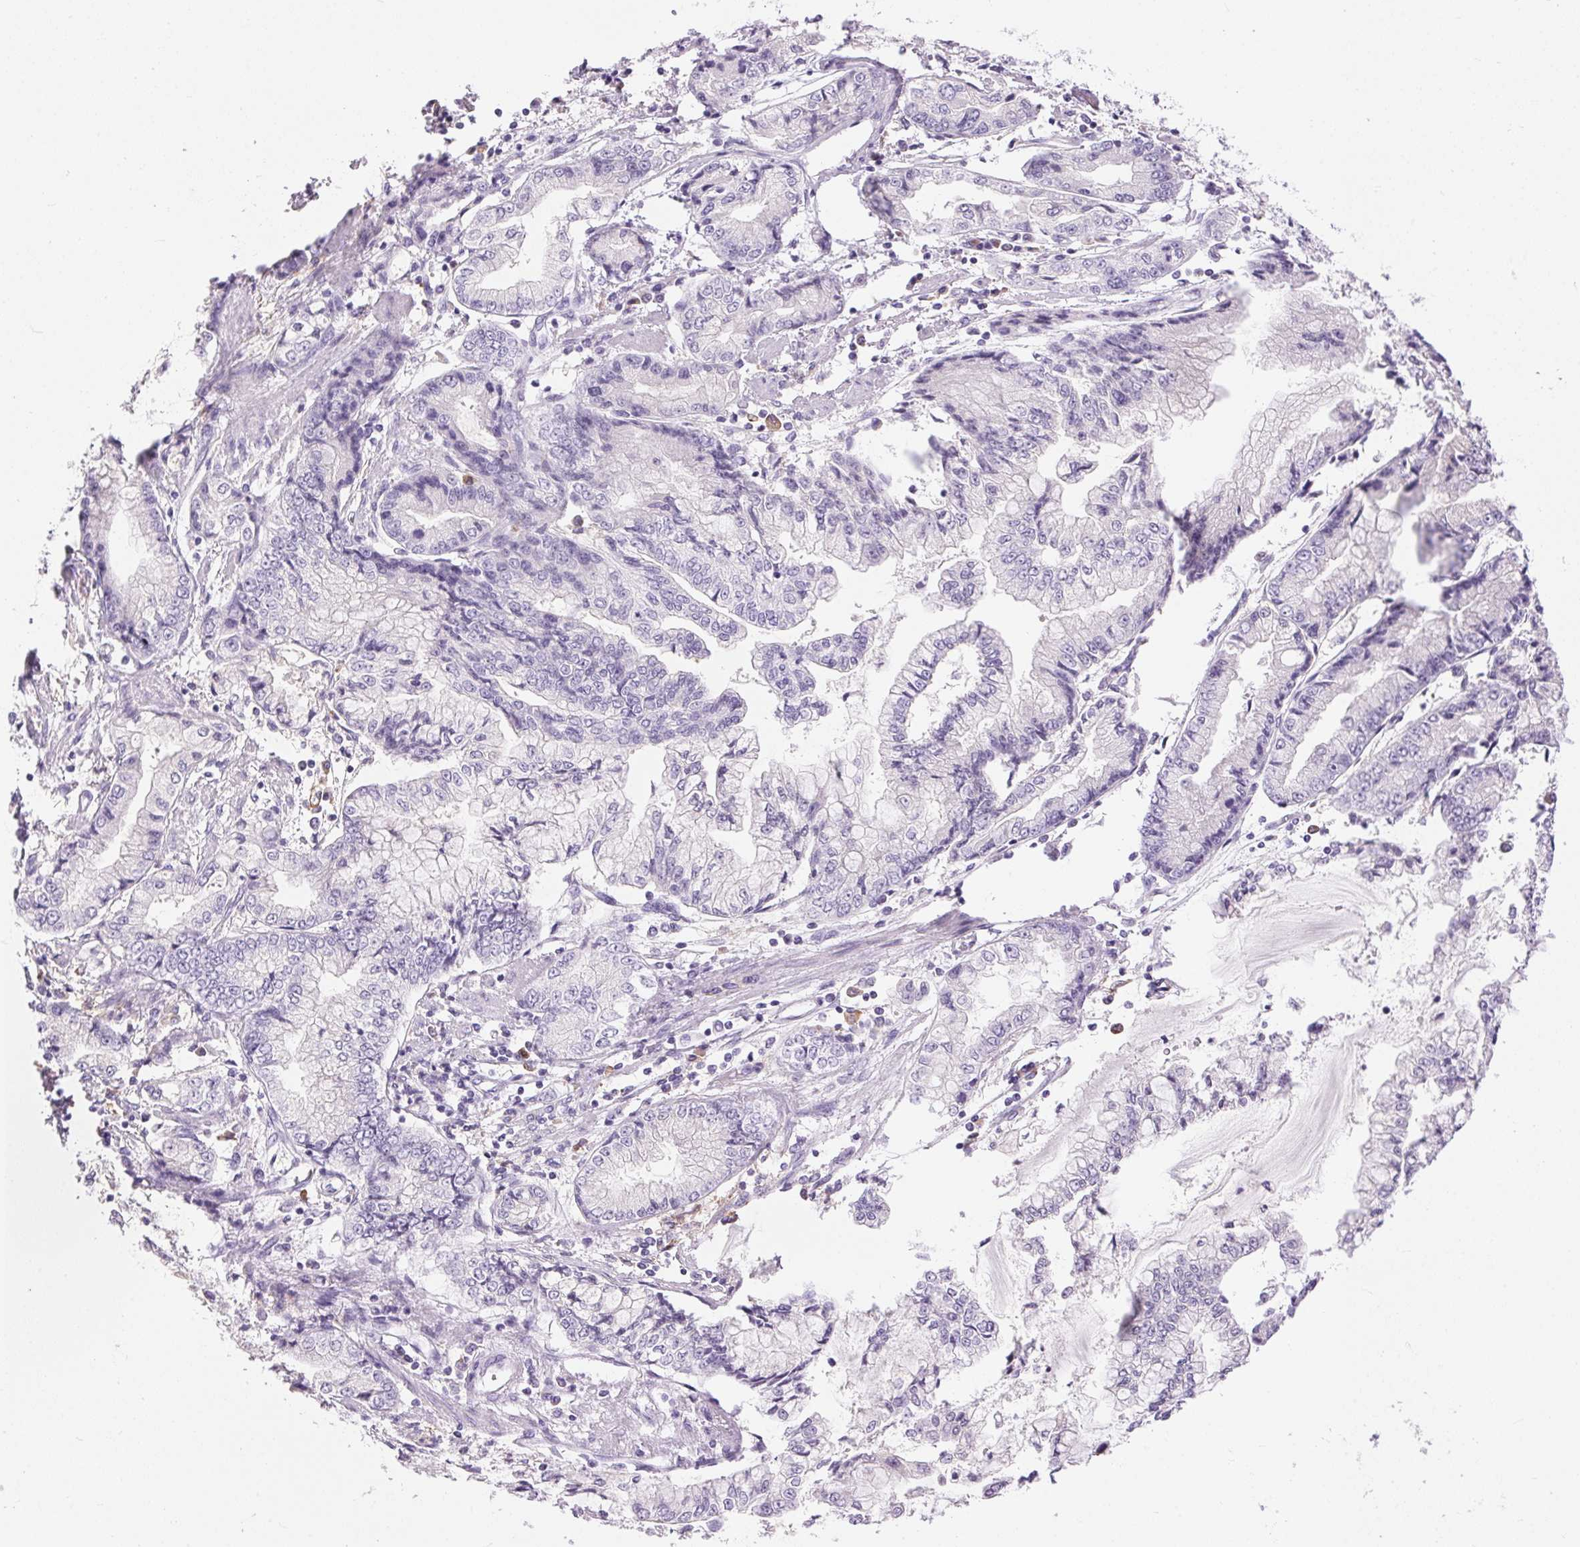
{"staining": {"intensity": "negative", "quantity": "none", "location": "none"}, "tissue": "stomach cancer", "cell_type": "Tumor cells", "image_type": "cancer", "snomed": [{"axis": "morphology", "description": "Adenocarcinoma, NOS"}, {"axis": "topography", "description": "Stomach, upper"}], "caption": "Immunohistochemistry histopathology image of stomach cancer (adenocarcinoma) stained for a protein (brown), which exhibits no positivity in tumor cells. (DAB immunohistochemistry, high magnification).", "gene": "PNLIPRP3", "patient": {"sex": "female", "age": 74}}